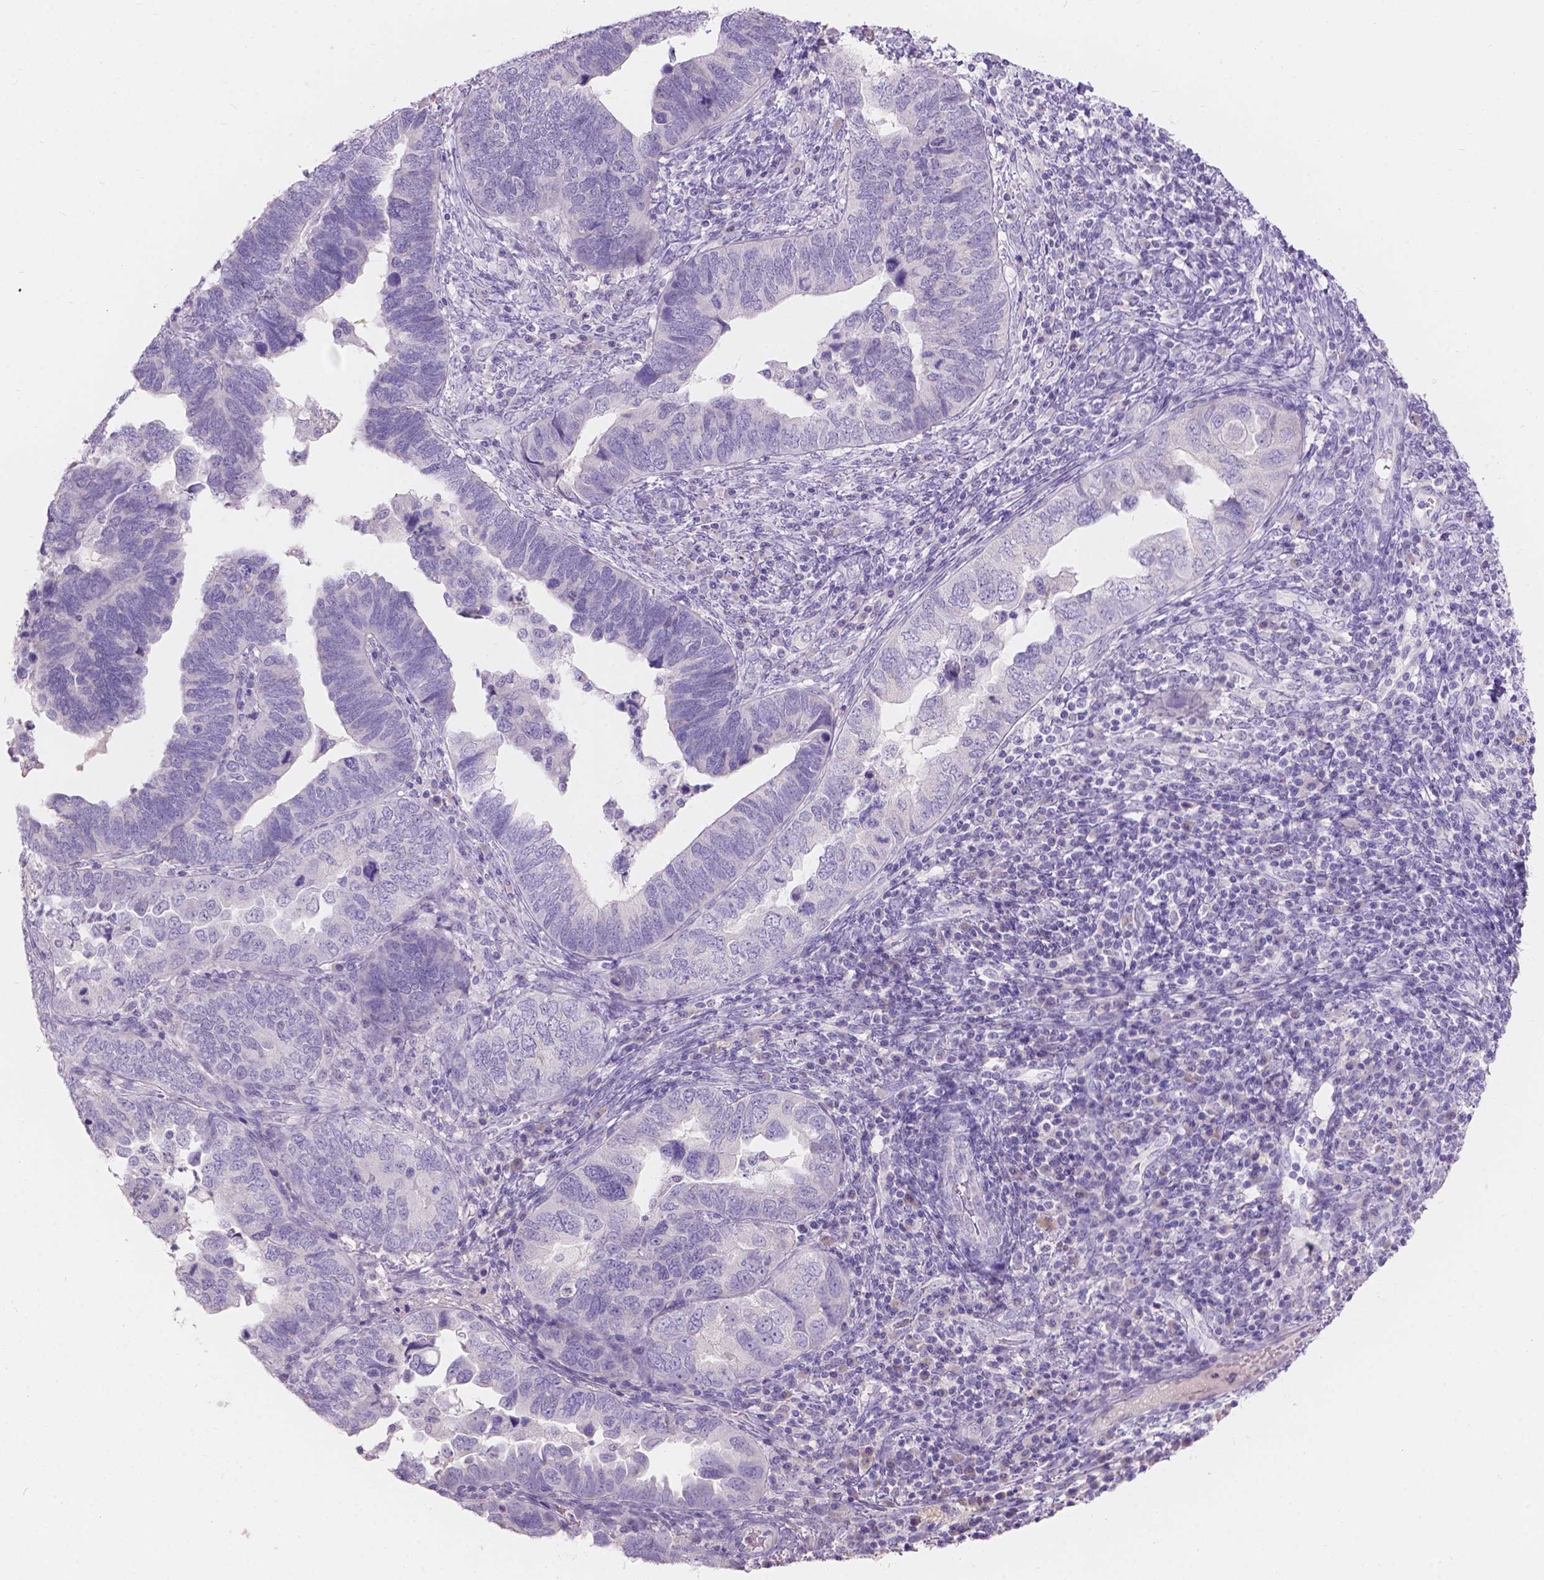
{"staining": {"intensity": "negative", "quantity": "none", "location": "none"}, "tissue": "endometrial cancer", "cell_type": "Tumor cells", "image_type": "cancer", "snomed": [{"axis": "morphology", "description": "Adenocarcinoma, NOS"}, {"axis": "topography", "description": "Endometrium"}], "caption": "Immunohistochemical staining of endometrial cancer reveals no significant positivity in tumor cells.", "gene": "HTN3", "patient": {"sex": "female", "age": 79}}